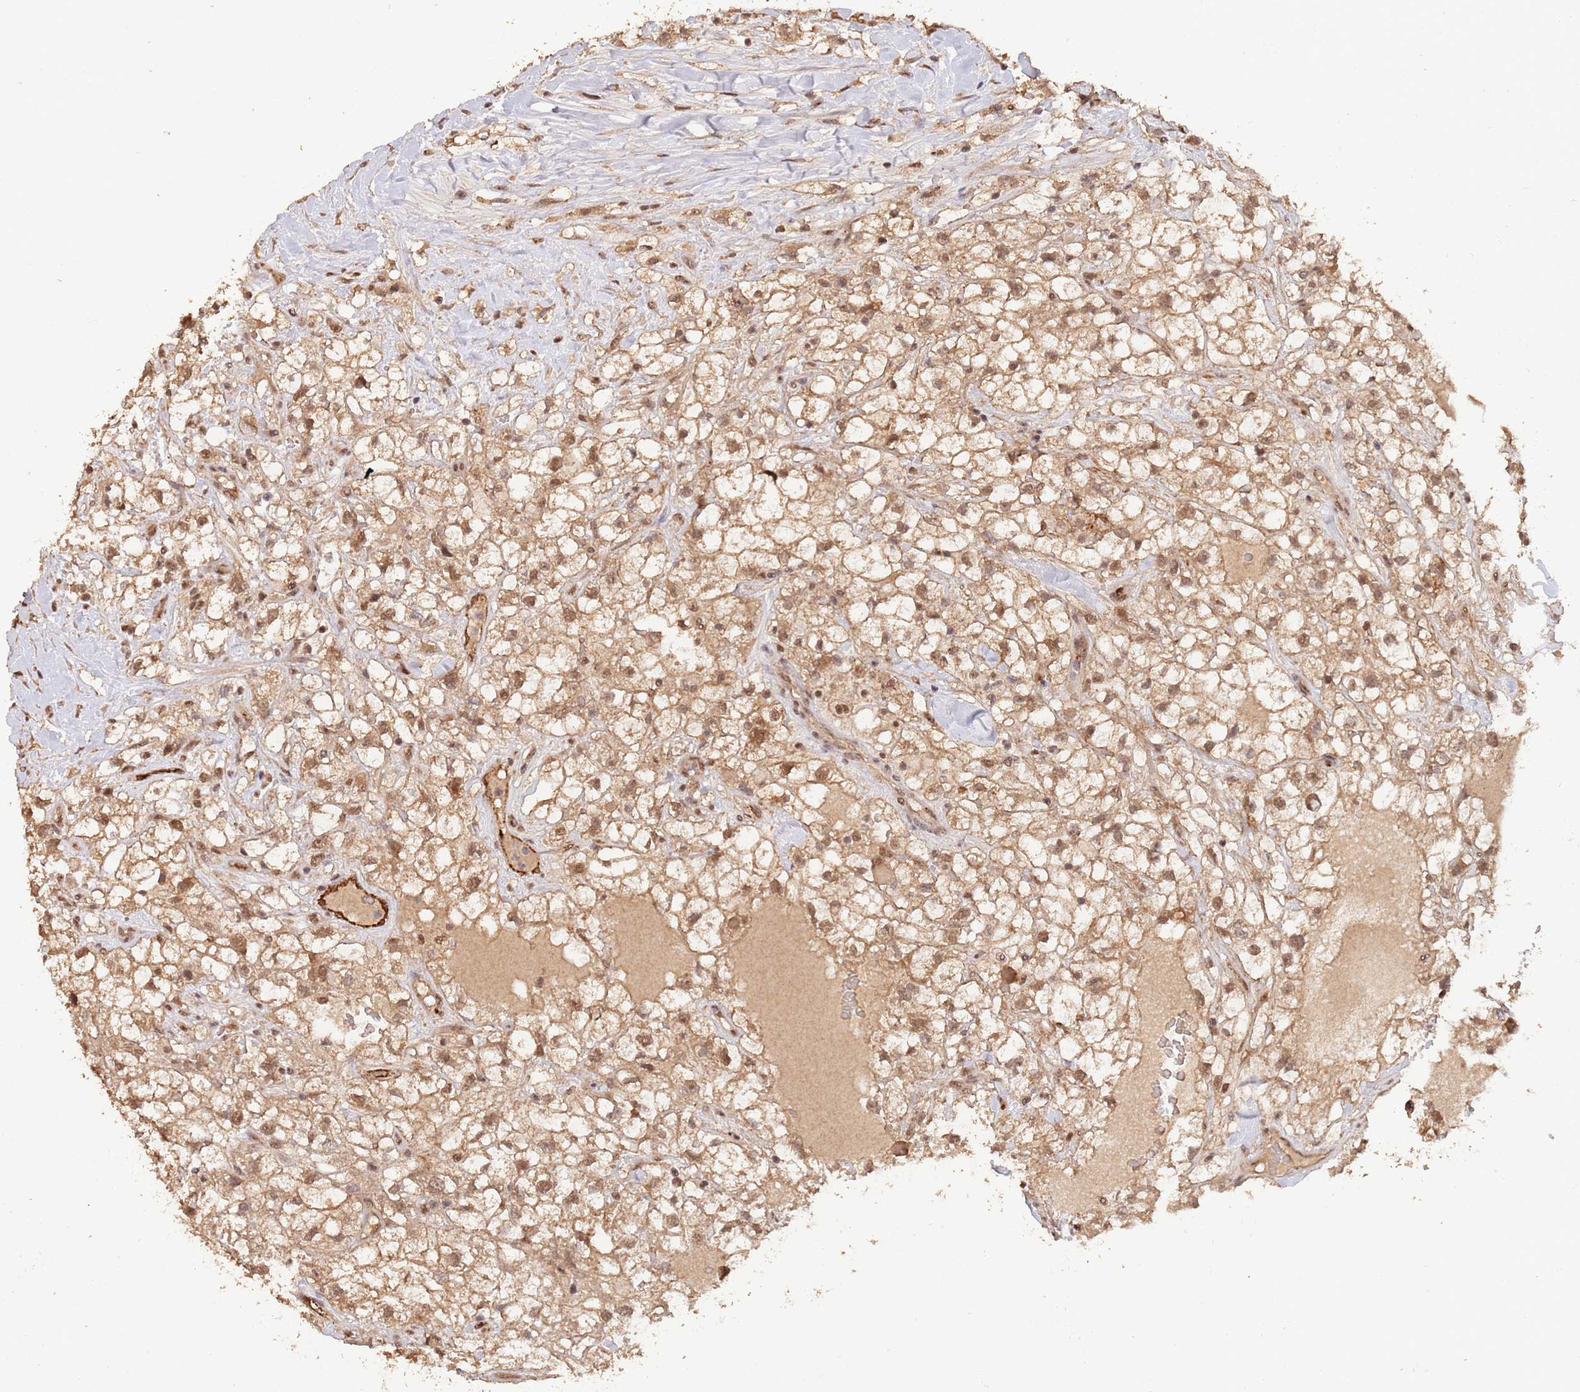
{"staining": {"intensity": "moderate", "quantity": ">75%", "location": "cytoplasmic/membranous,nuclear"}, "tissue": "renal cancer", "cell_type": "Tumor cells", "image_type": "cancer", "snomed": [{"axis": "morphology", "description": "Adenocarcinoma, NOS"}, {"axis": "topography", "description": "Kidney"}], "caption": "Renal cancer (adenocarcinoma) tissue shows moderate cytoplasmic/membranous and nuclear staining in about >75% of tumor cells", "gene": "RFXANK", "patient": {"sex": "male", "age": 59}}